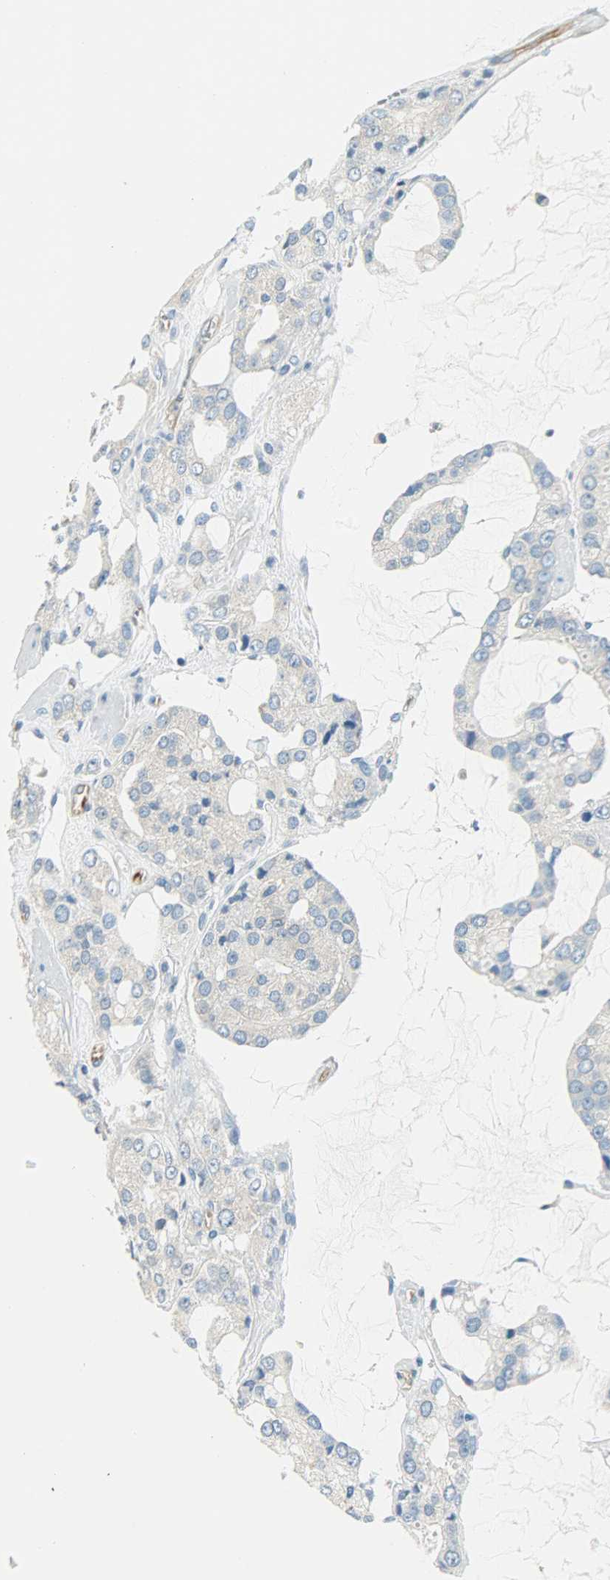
{"staining": {"intensity": "negative", "quantity": "none", "location": "none"}, "tissue": "prostate cancer", "cell_type": "Tumor cells", "image_type": "cancer", "snomed": [{"axis": "morphology", "description": "Adenocarcinoma, High grade"}, {"axis": "topography", "description": "Prostate"}], "caption": "This is an immunohistochemistry (IHC) micrograph of human prostate cancer. There is no staining in tumor cells.", "gene": "WARS1", "patient": {"sex": "male", "age": 67}}